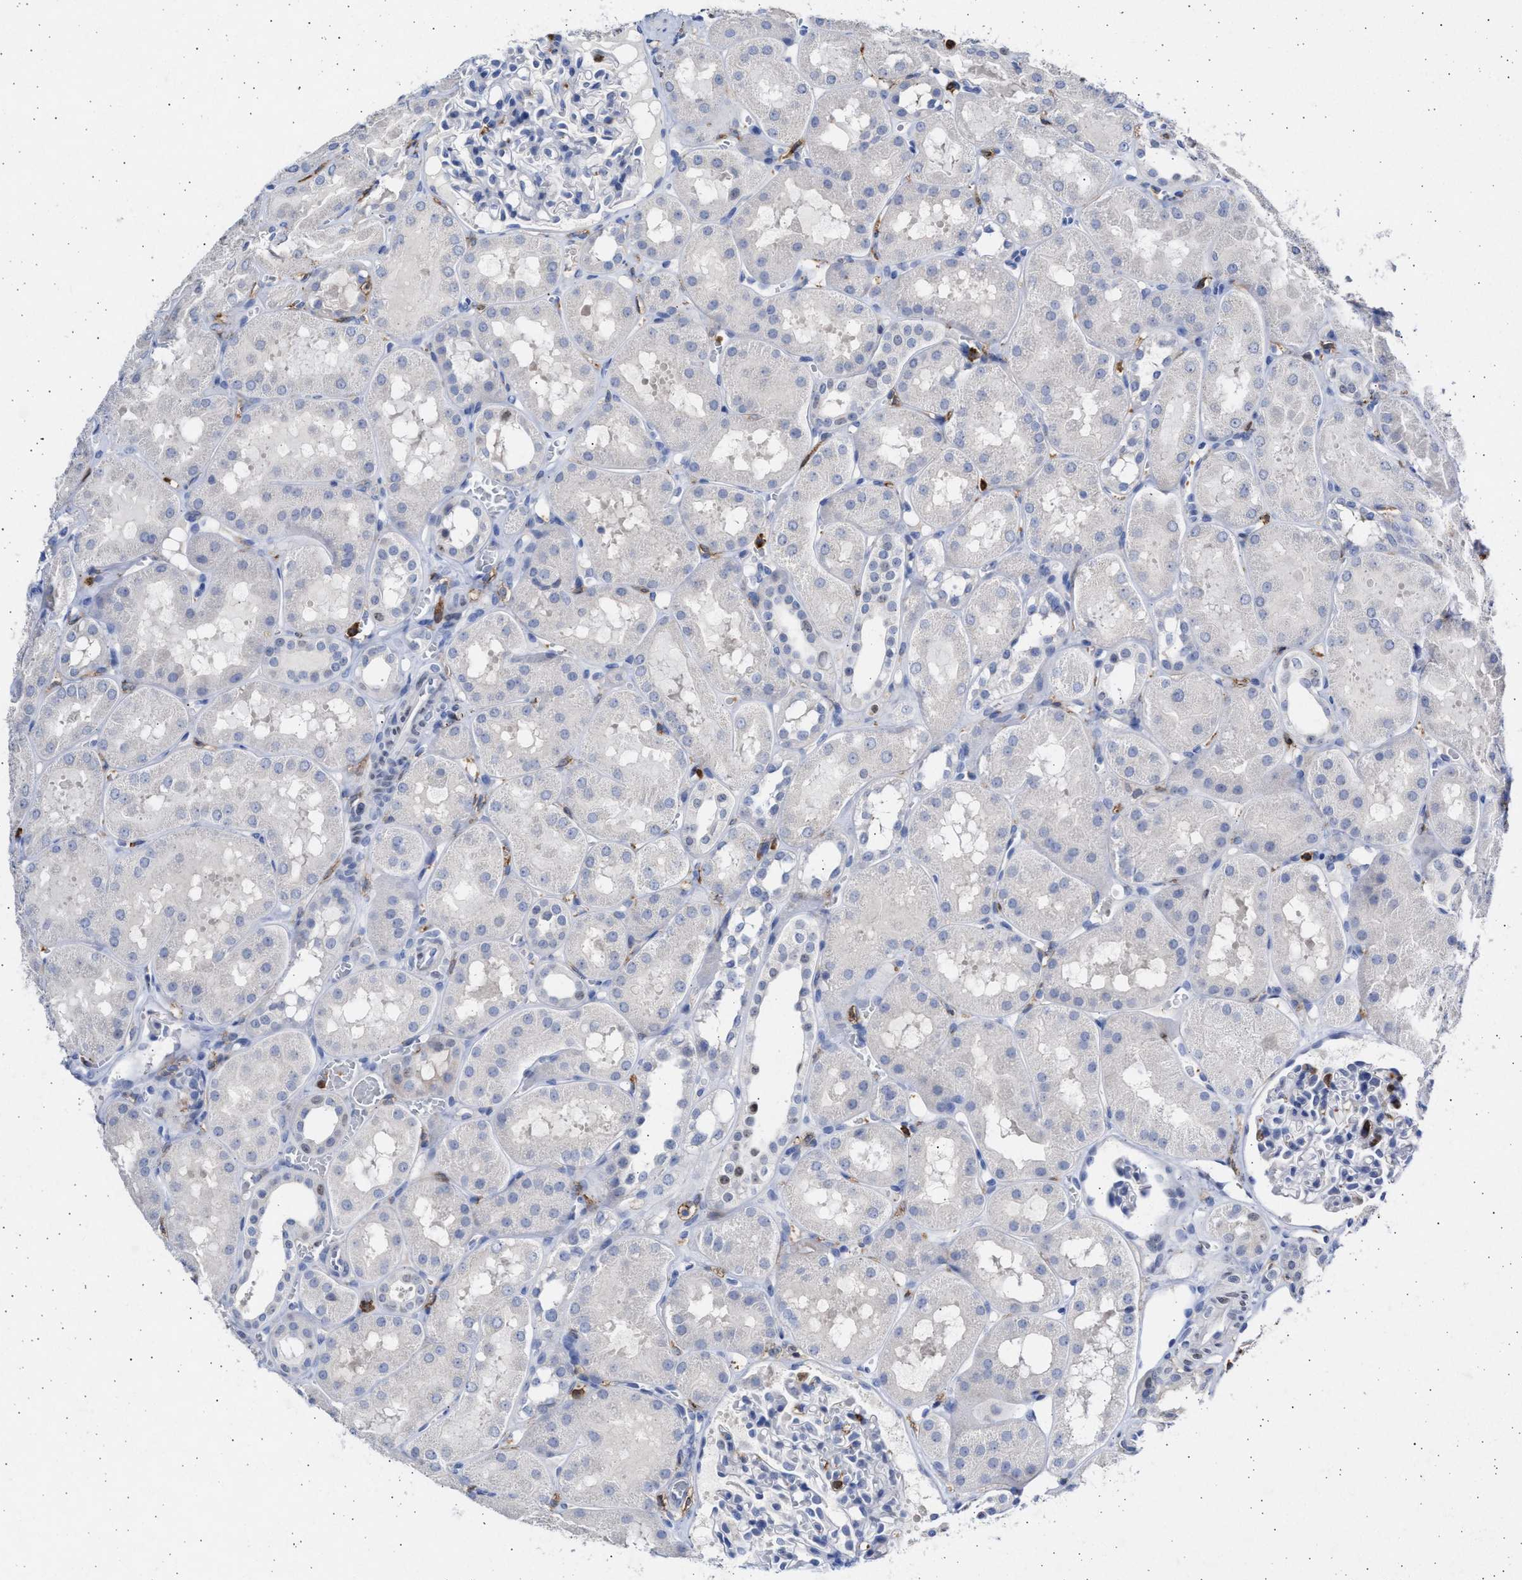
{"staining": {"intensity": "negative", "quantity": "none", "location": "none"}, "tissue": "kidney", "cell_type": "Cells in glomeruli", "image_type": "normal", "snomed": [{"axis": "morphology", "description": "Normal tissue, NOS"}, {"axis": "topography", "description": "Kidney"}, {"axis": "topography", "description": "Urinary bladder"}], "caption": "Immunohistochemical staining of normal human kidney displays no significant staining in cells in glomeruli.", "gene": "FCER1A", "patient": {"sex": "male", "age": 16}}